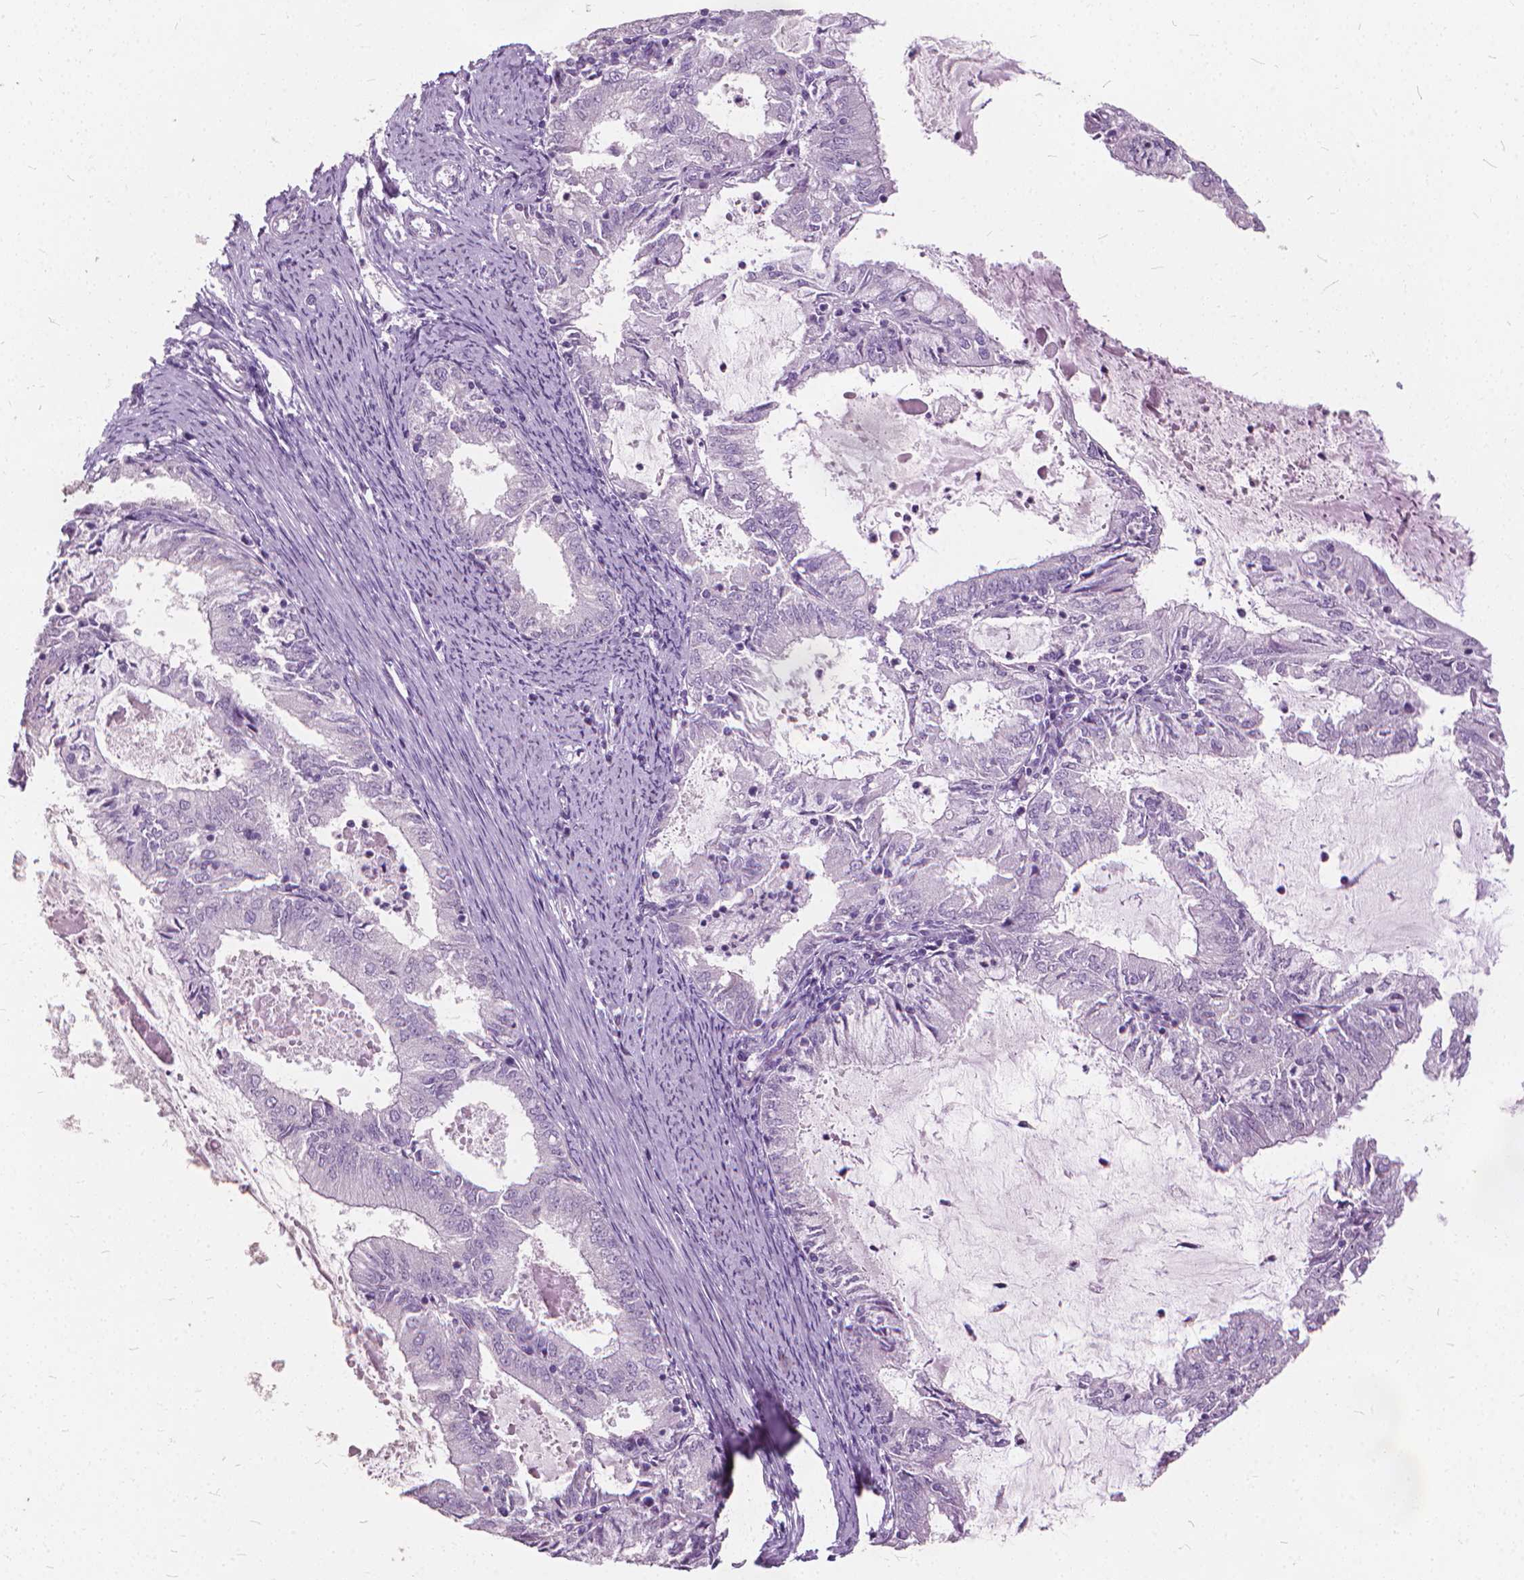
{"staining": {"intensity": "negative", "quantity": "none", "location": "none"}, "tissue": "endometrial cancer", "cell_type": "Tumor cells", "image_type": "cancer", "snomed": [{"axis": "morphology", "description": "Adenocarcinoma, NOS"}, {"axis": "topography", "description": "Endometrium"}], "caption": "This is a image of IHC staining of adenocarcinoma (endometrial), which shows no expression in tumor cells.", "gene": "DNM1", "patient": {"sex": "female", "age": 57}}